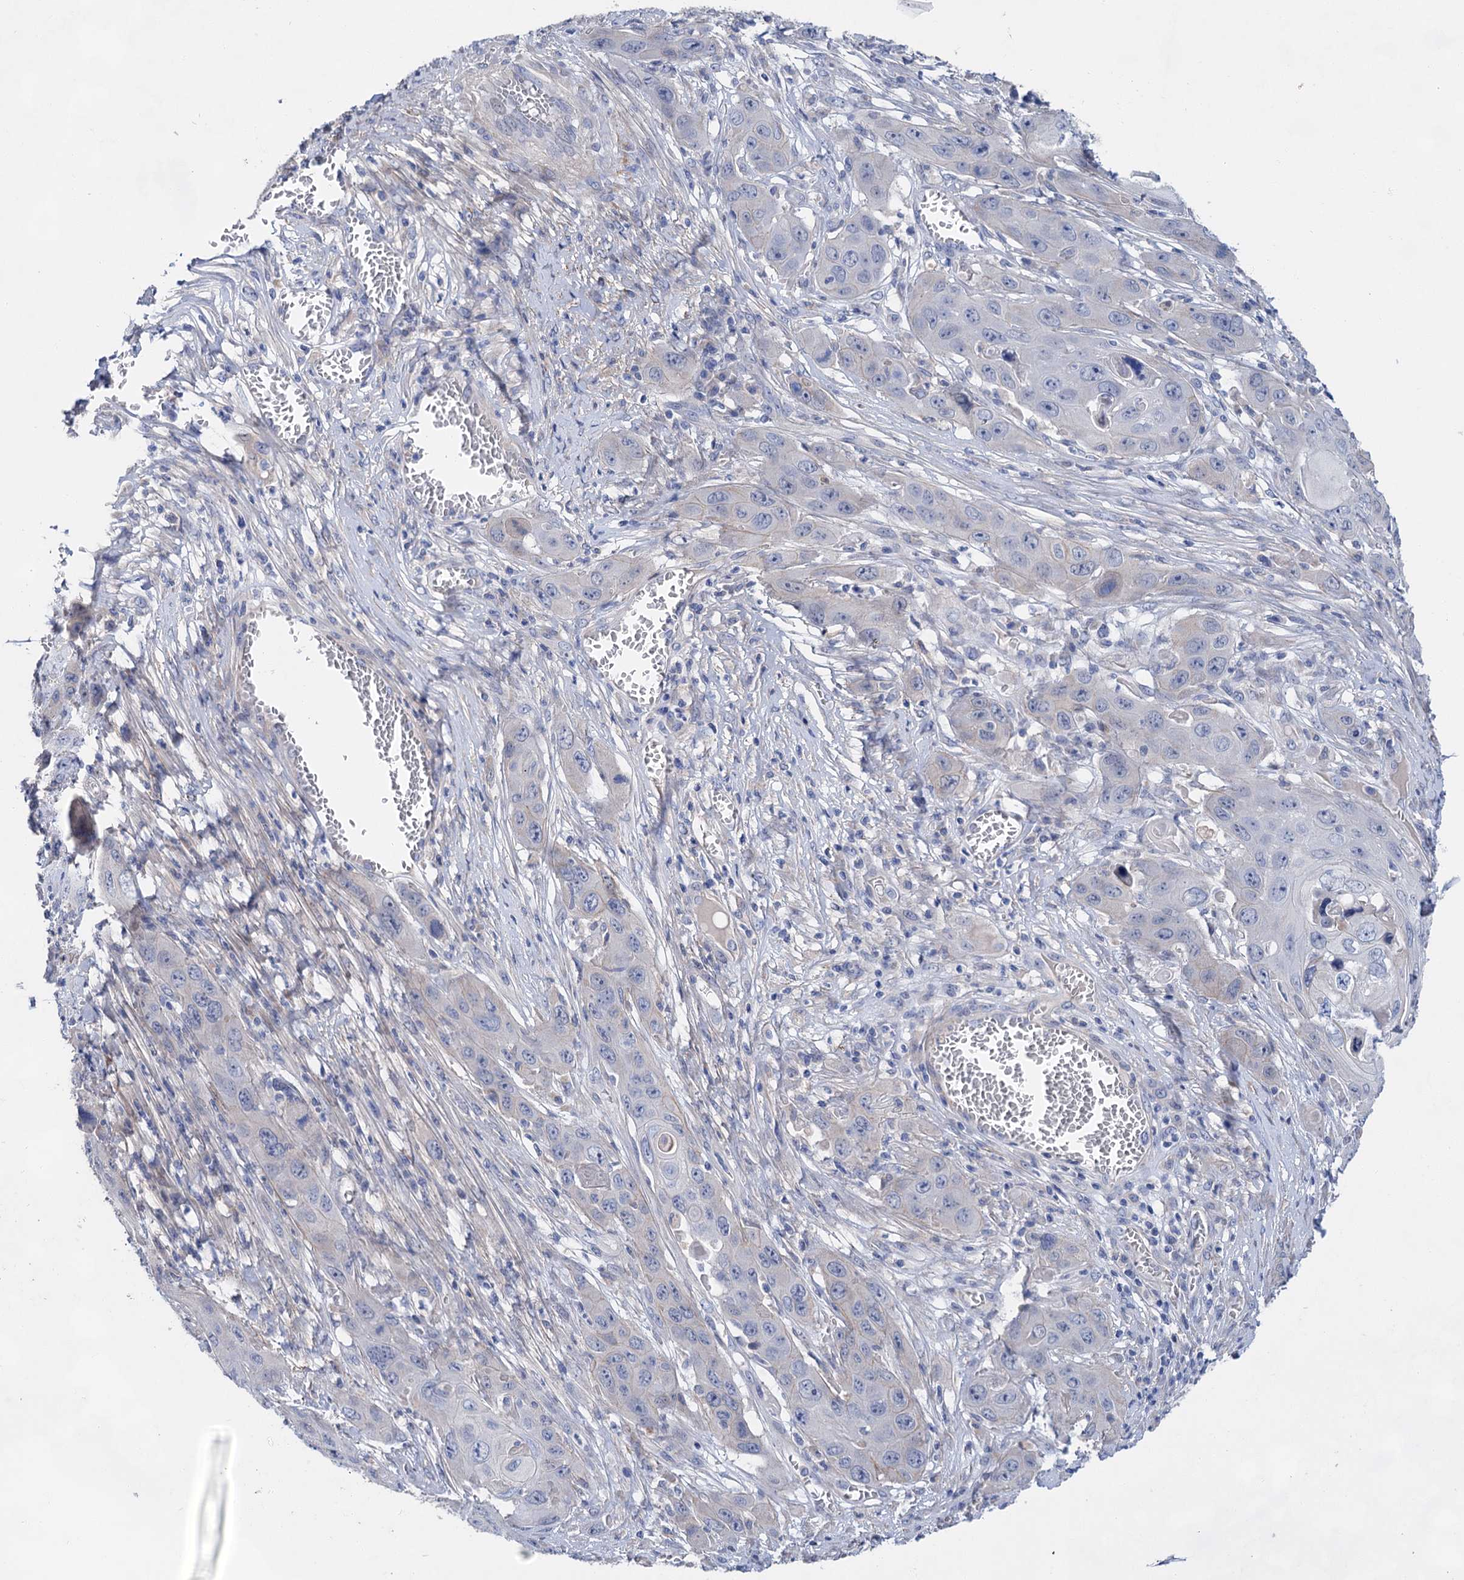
{"staining": {"intensity": "negative", "quantity": "none", "location": "none"}, "tissue": "skin cancer", "cell_type": "Tumor cells", "image_type": "cancer", "snomed": [{"axis": "morphology", "description": "Squamous cell carcinoma, NOS"}, {"axis": "topography", "description": "Skin"}], "caption": "A micrograph of skin cancer (squamous cell carcinoma) stained for a protein displays no brown staining in tumor cells.", "gene": "GPR155", "patient": {"sex": "male", "age": 55}}